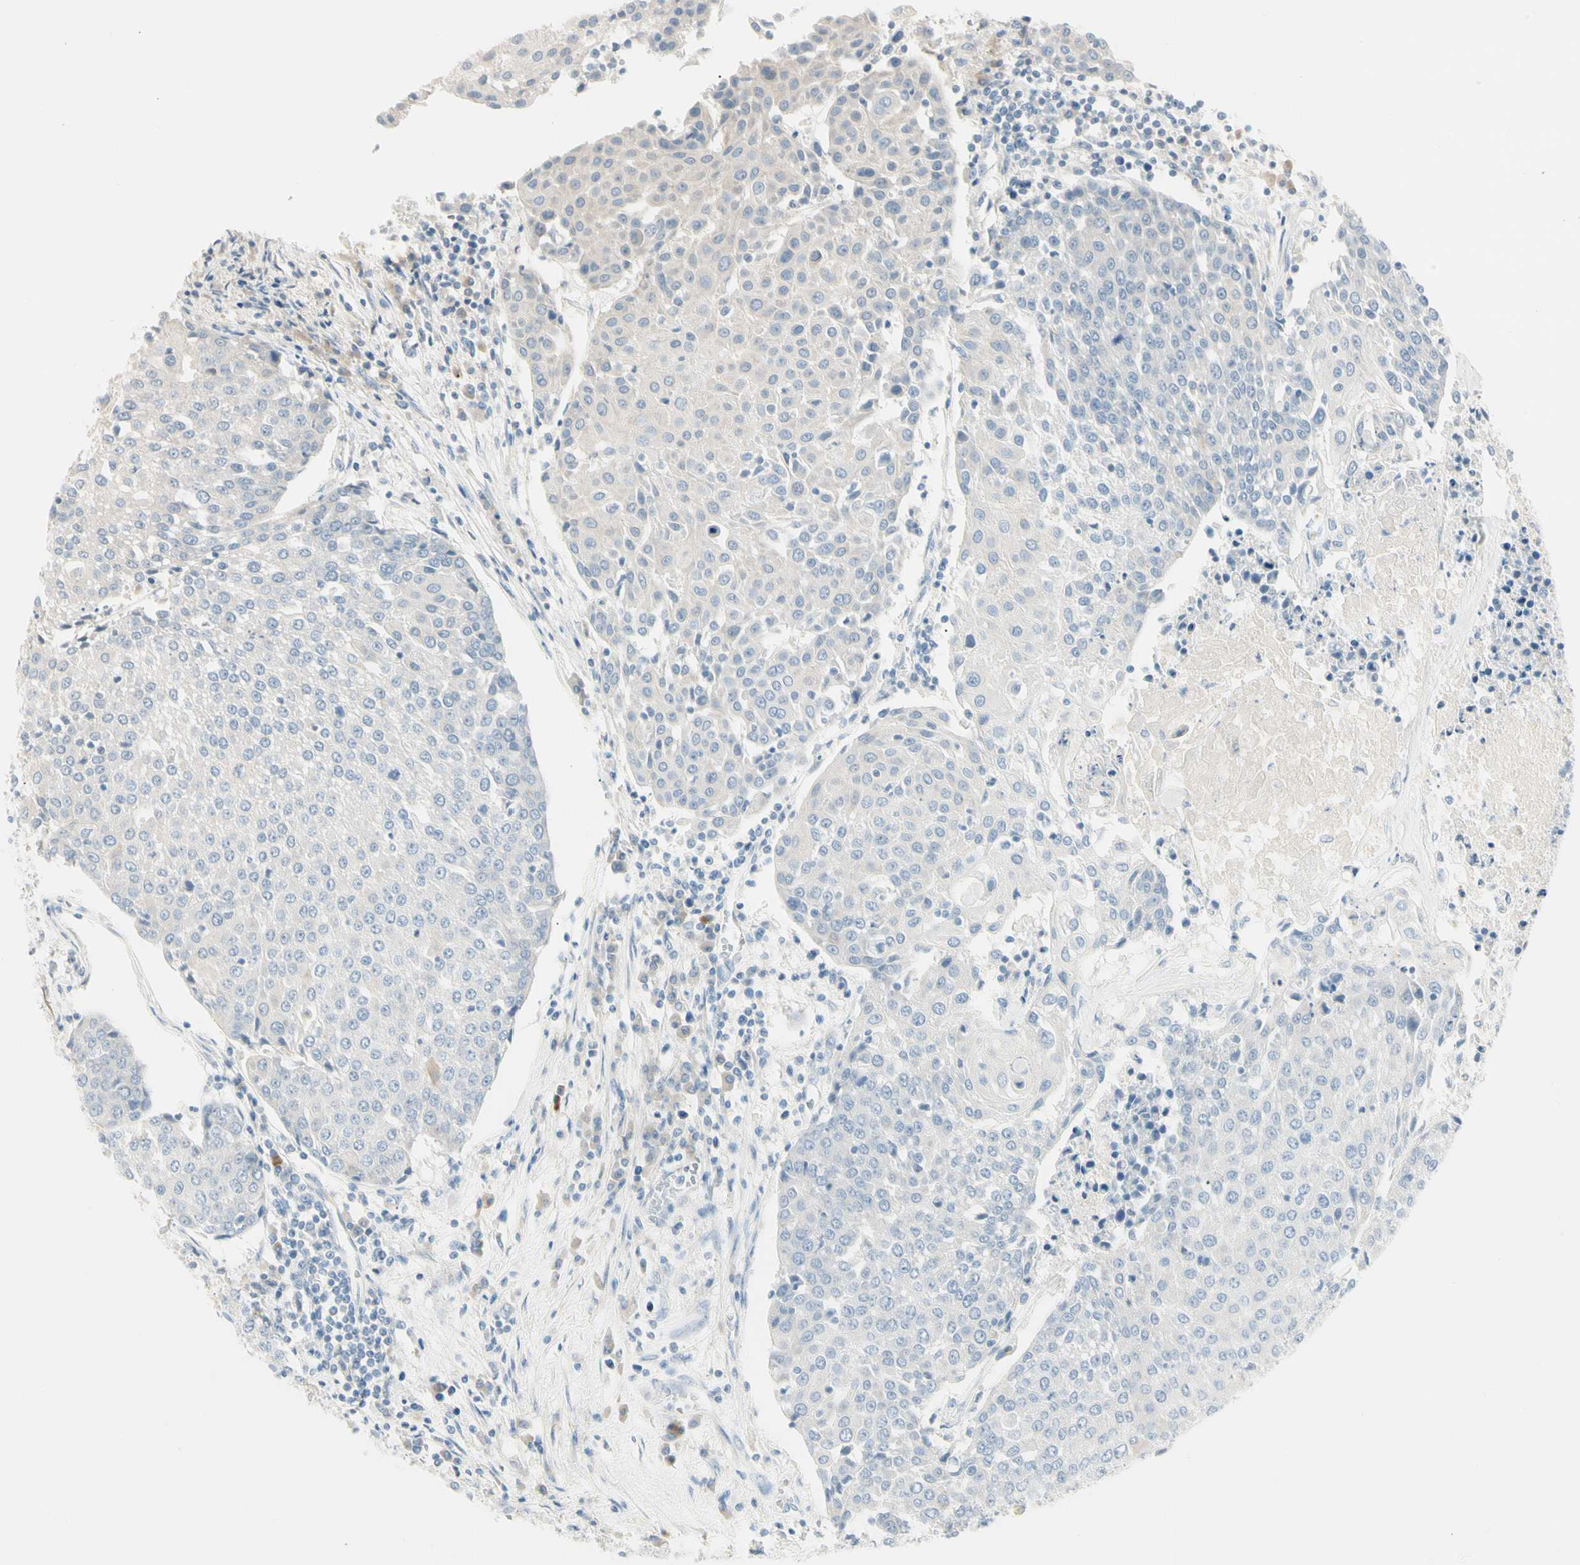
{"staining": {"intensity": "negative", "quantity": "none", "location": "none"}, "tissue": "urothelial cancer", "cell_type": "Tumor cells", "image_type": "cancer", "snomed": [{"axis": "morphology", "description": "Urothelial carcinoma, High grade"}, {"axis": "topography", "description": "Urinary bladder"}], "caption": "Urothelial cancer stained for a protein using immunohistochemistry reveals no positivity tumor cells.", "gene": "ALDH18A1", "patient": {"sex": "female", "age": 85}}